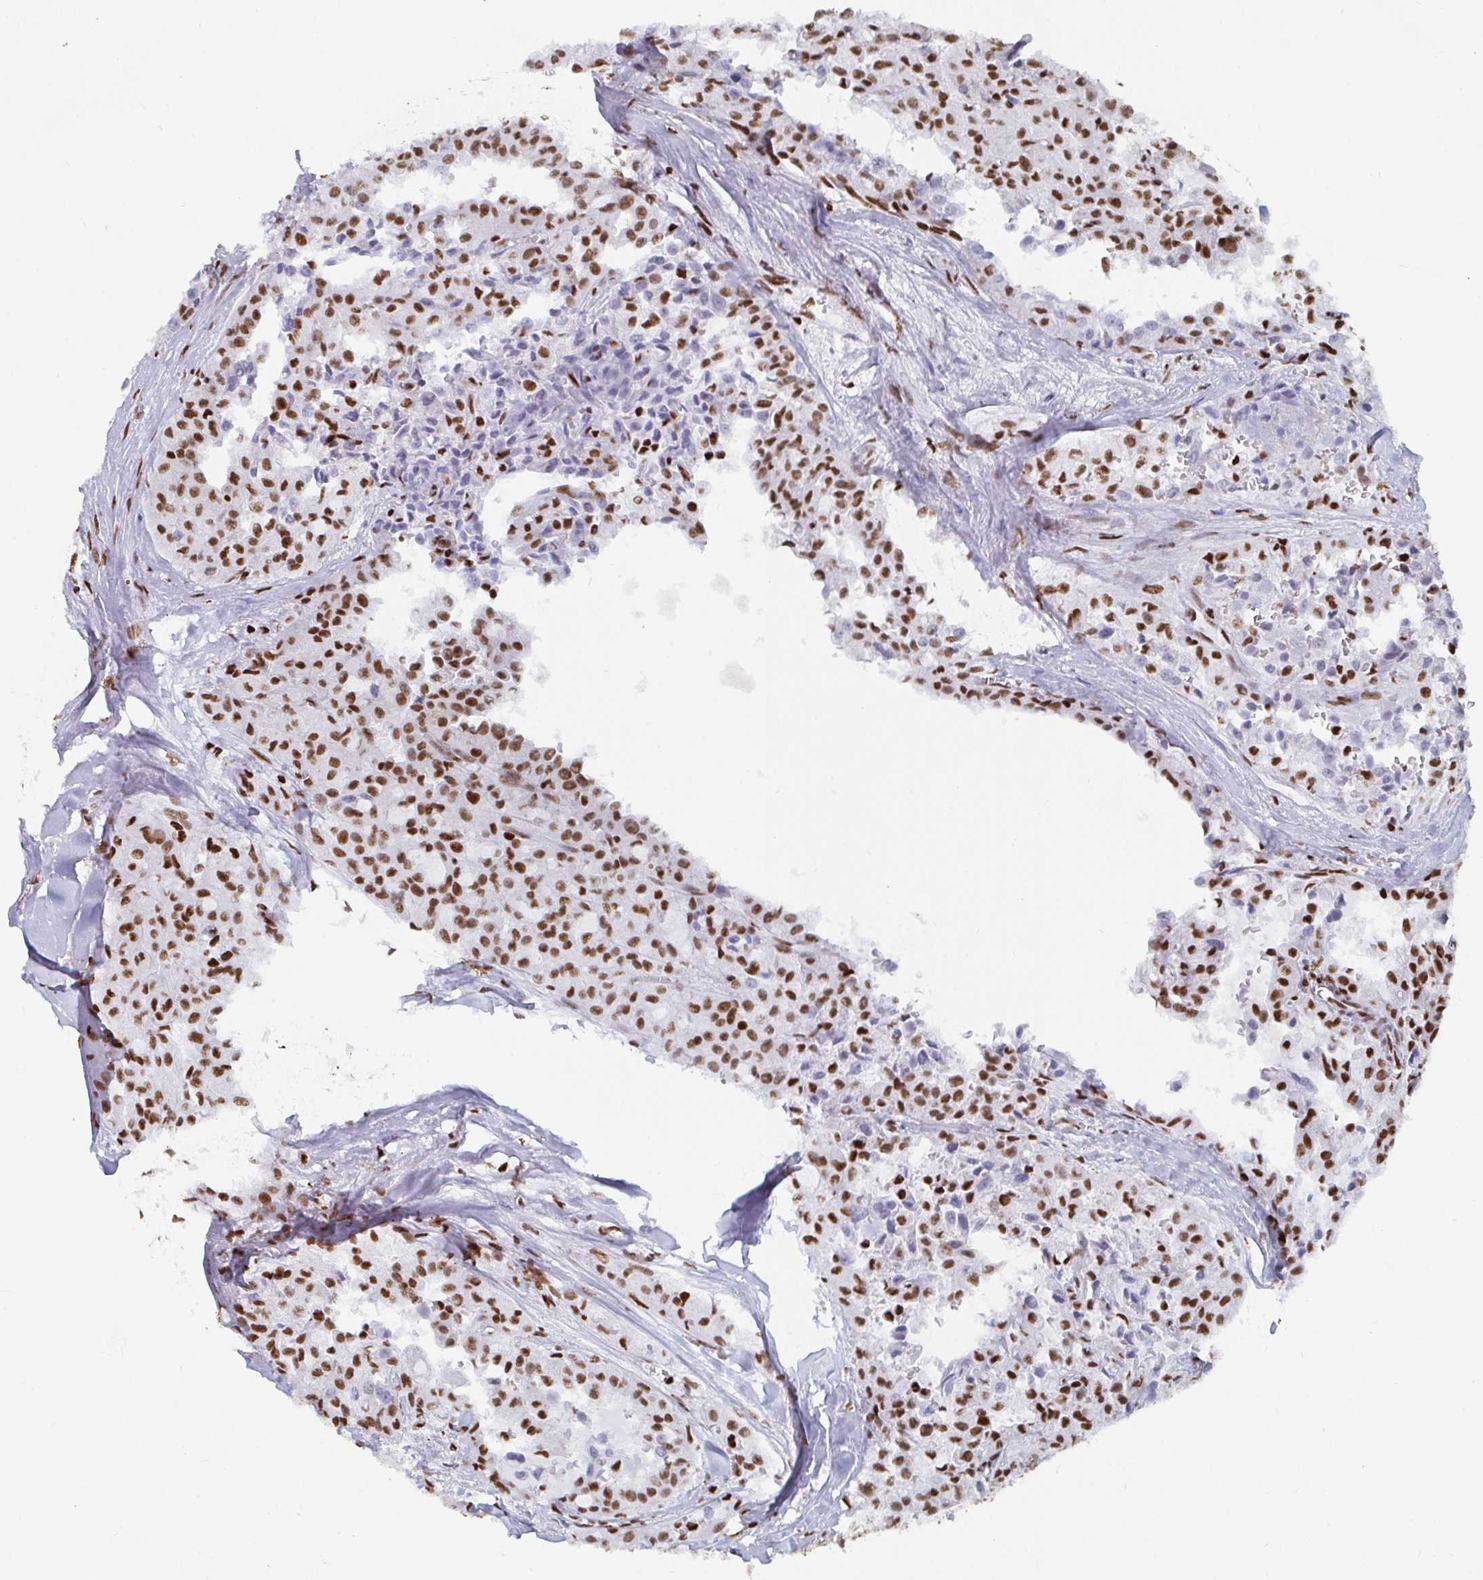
{"staining": {"intensity": "moderate", "quantity": ">75%", "location": "nuclear"}, "tissue": "head and neck cancer", "cell_type": "Tumor cells", "image_type": "cancer", "snomed": [{"axis": "morphology", "description": "Adenocarcinoma, NOS"}, {"axis": "topography", "description": "Head-Neck"}], "caption": "About >75% of tumor cells in head and neck cancer (adenocarcinoma) reveal moderate nuclear protein expression as visualized by brown immunohistochemical staining.", "gene": "EWSR1", "patient": {"sex": "male", "age": 64}}